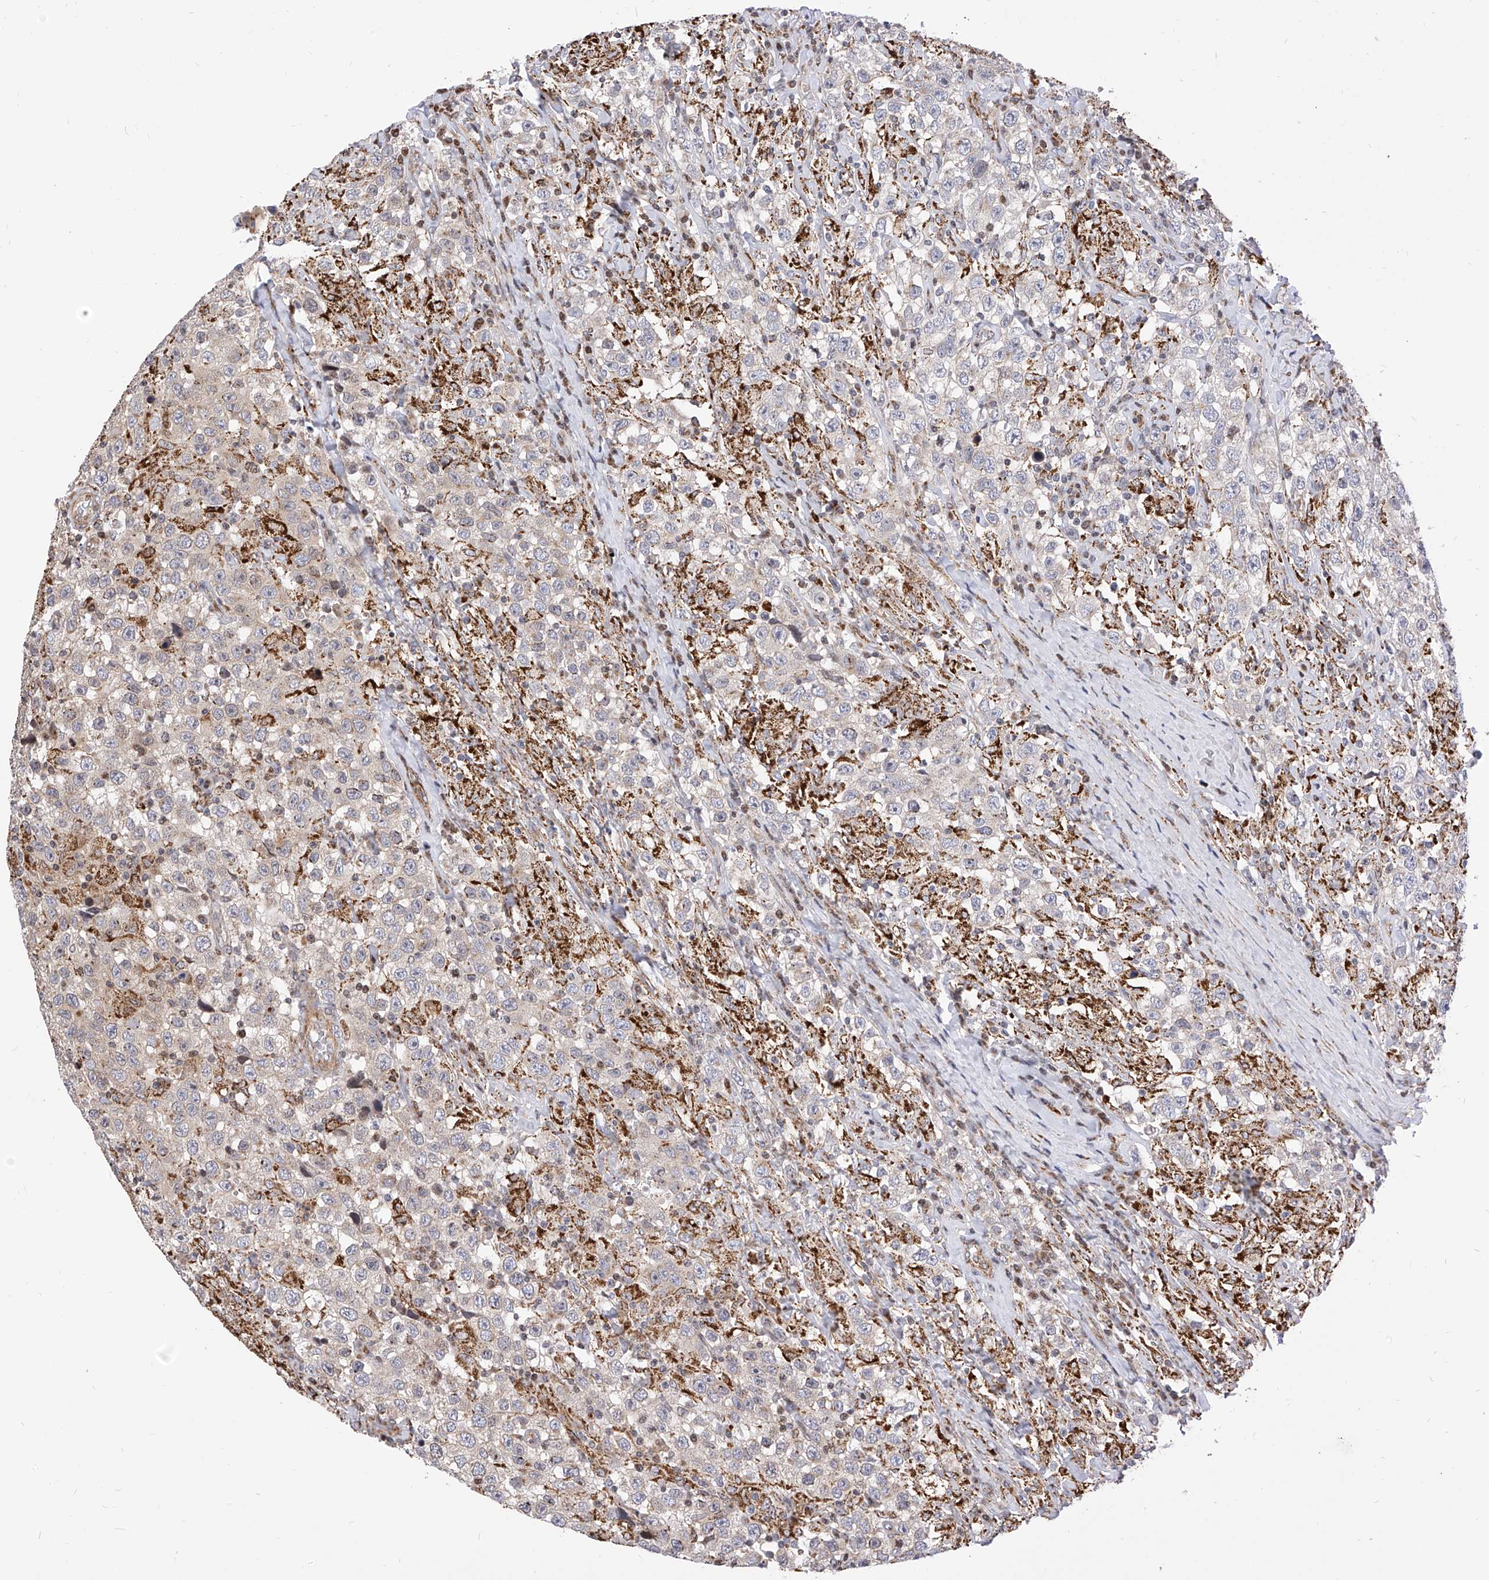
{"staining": {"intensity": "weak", "quantity": "<25%", "location": "cytoplasmic/membranous"}, "tissue": "testis cancer", "cell_type": "Tumor cells", "image_type": "cancer", "snomed": [{"axis": "morphology", "description": "Seminoma, NOS"}, {"axis": "topography", "description": "Testis"}], "caption": "A micrograph of testis seminoma stained for a protein reveals no brown staining in tumor cells.", "gene": "TTLL8", "patient": {"sex": "male", "age": 41}}